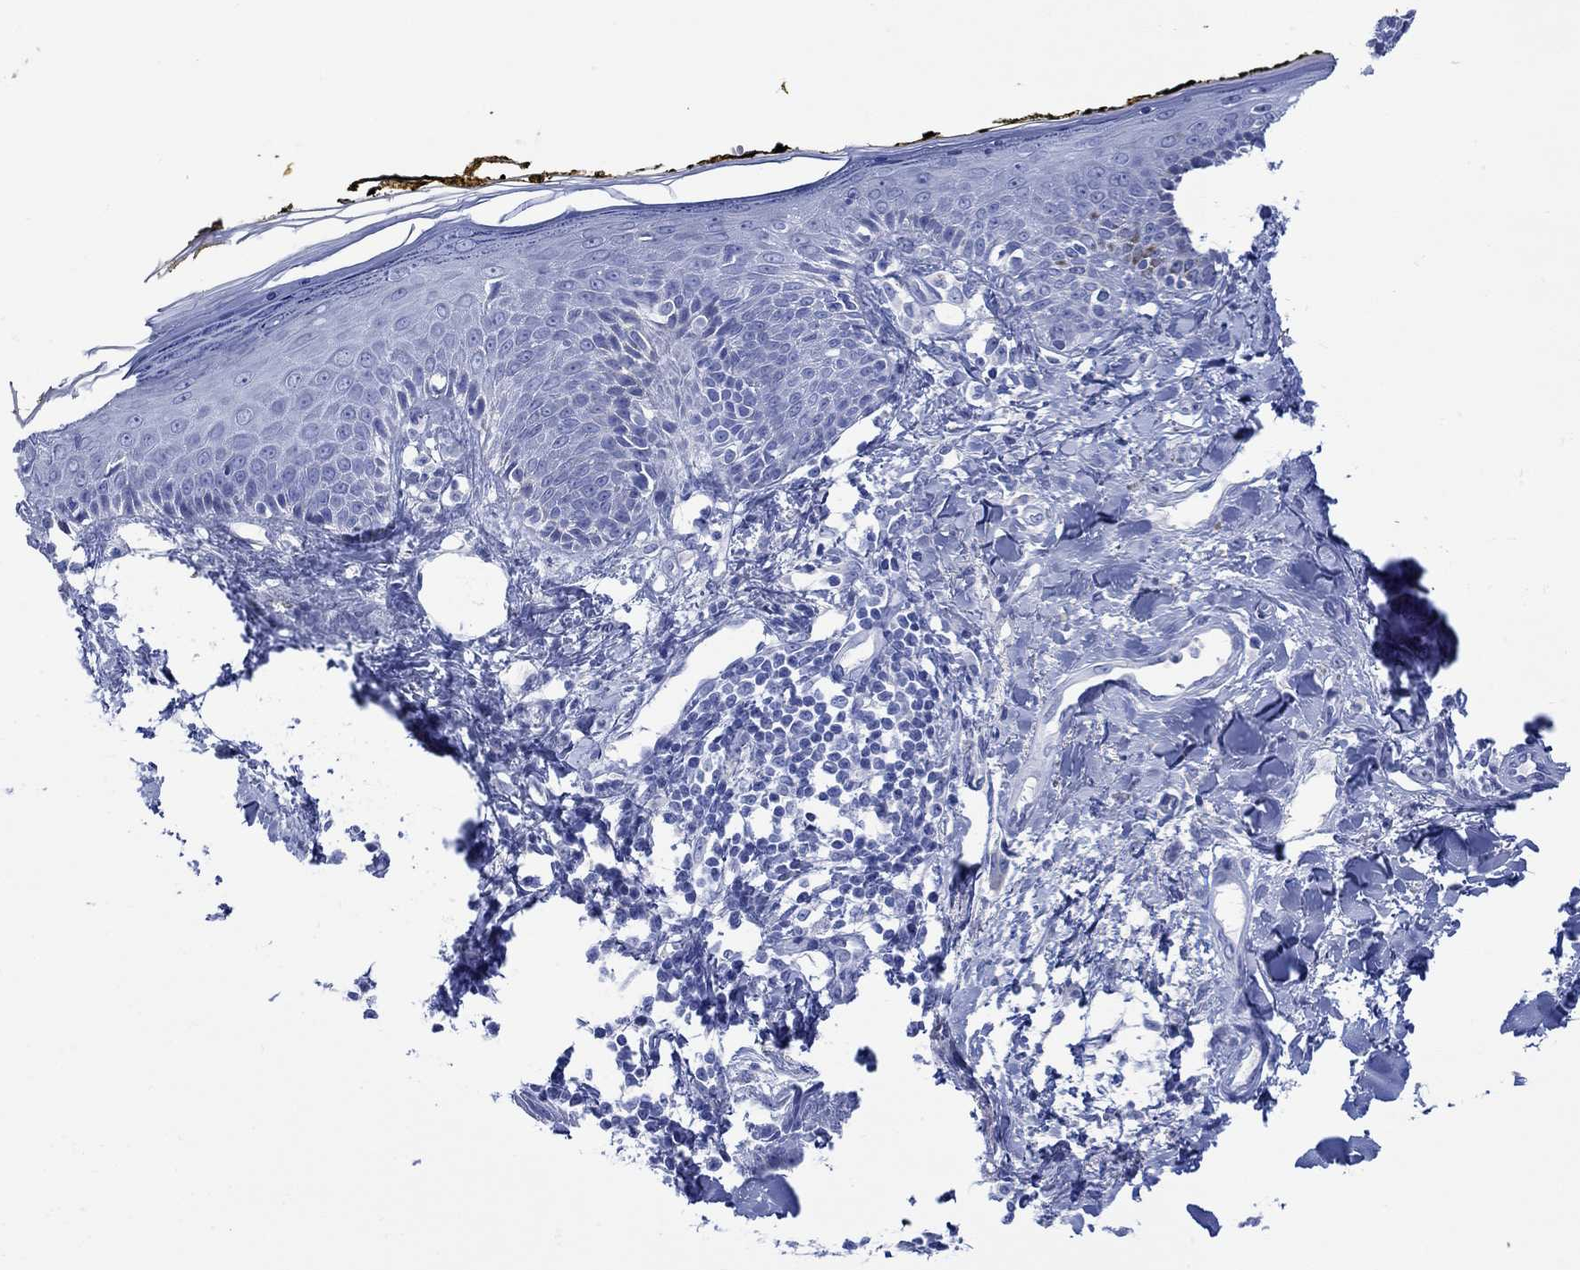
{"staining": {"intensity": "negative", "quantity": "none", "location": "none"}, "tissue": "skin", "cell_type": "Fibroblasts", "image_type": "normal", "snomed": [{"axis": "morphology", "description": "Normal tissue, NOS"}, {"axis": "topography", "description": "Skin"}], "caption": "This histopathology image is of normal skin stained with immunohistochemistry (IHC) to label a protein in brown with the nuclei are counter-stained blue. There is no expression in fibroblasts. Brightfield microscopy of IHC stained with DAB (brown) and hematoxylin (blue), captured at high magnification.", "gene": "MYL1", "patient": {"sex": "male", "age": 76}}